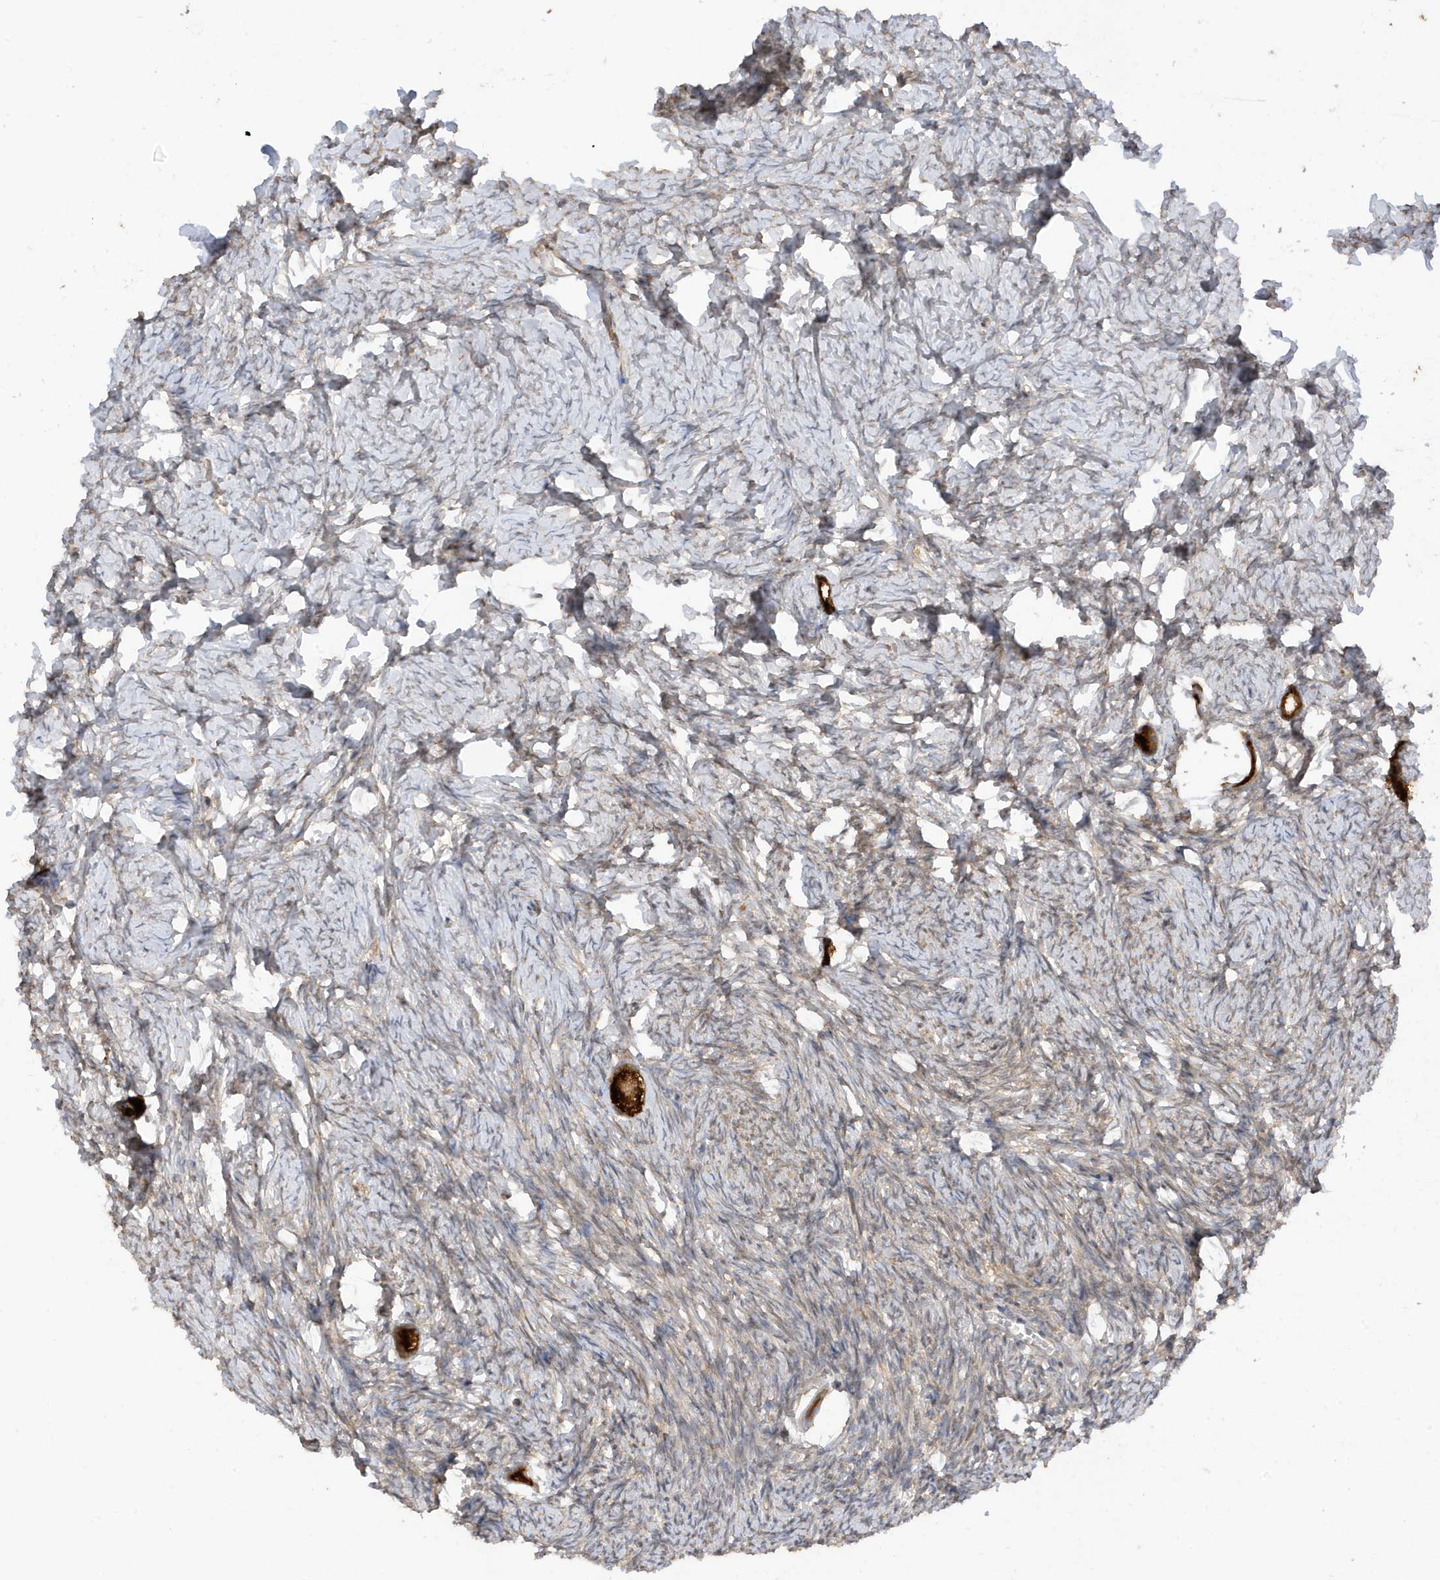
{"staining": {"intensity": "moderate", "quantity": ">75%", "location": "cytoplasmic/membranous"}, "tissue": "ovary", "cell_type": "Follicle cells", "image_type": "normal", "snomed": [{"axis": "morphology", "description": "Normal tissue, NOS"}, {"axis": "topography", "description": "Ovary"}], "caption": "Normal ovary exhibits moderate cytoplasmic/membranous staining in approximately >75% of follicle cells The staining was performed using DAB, with brown indicating positive protein expression. Nuclei are stained blue with hematoxylin..", "gene": "TAB3", "patient": {"sex": "female", "age": 27}}